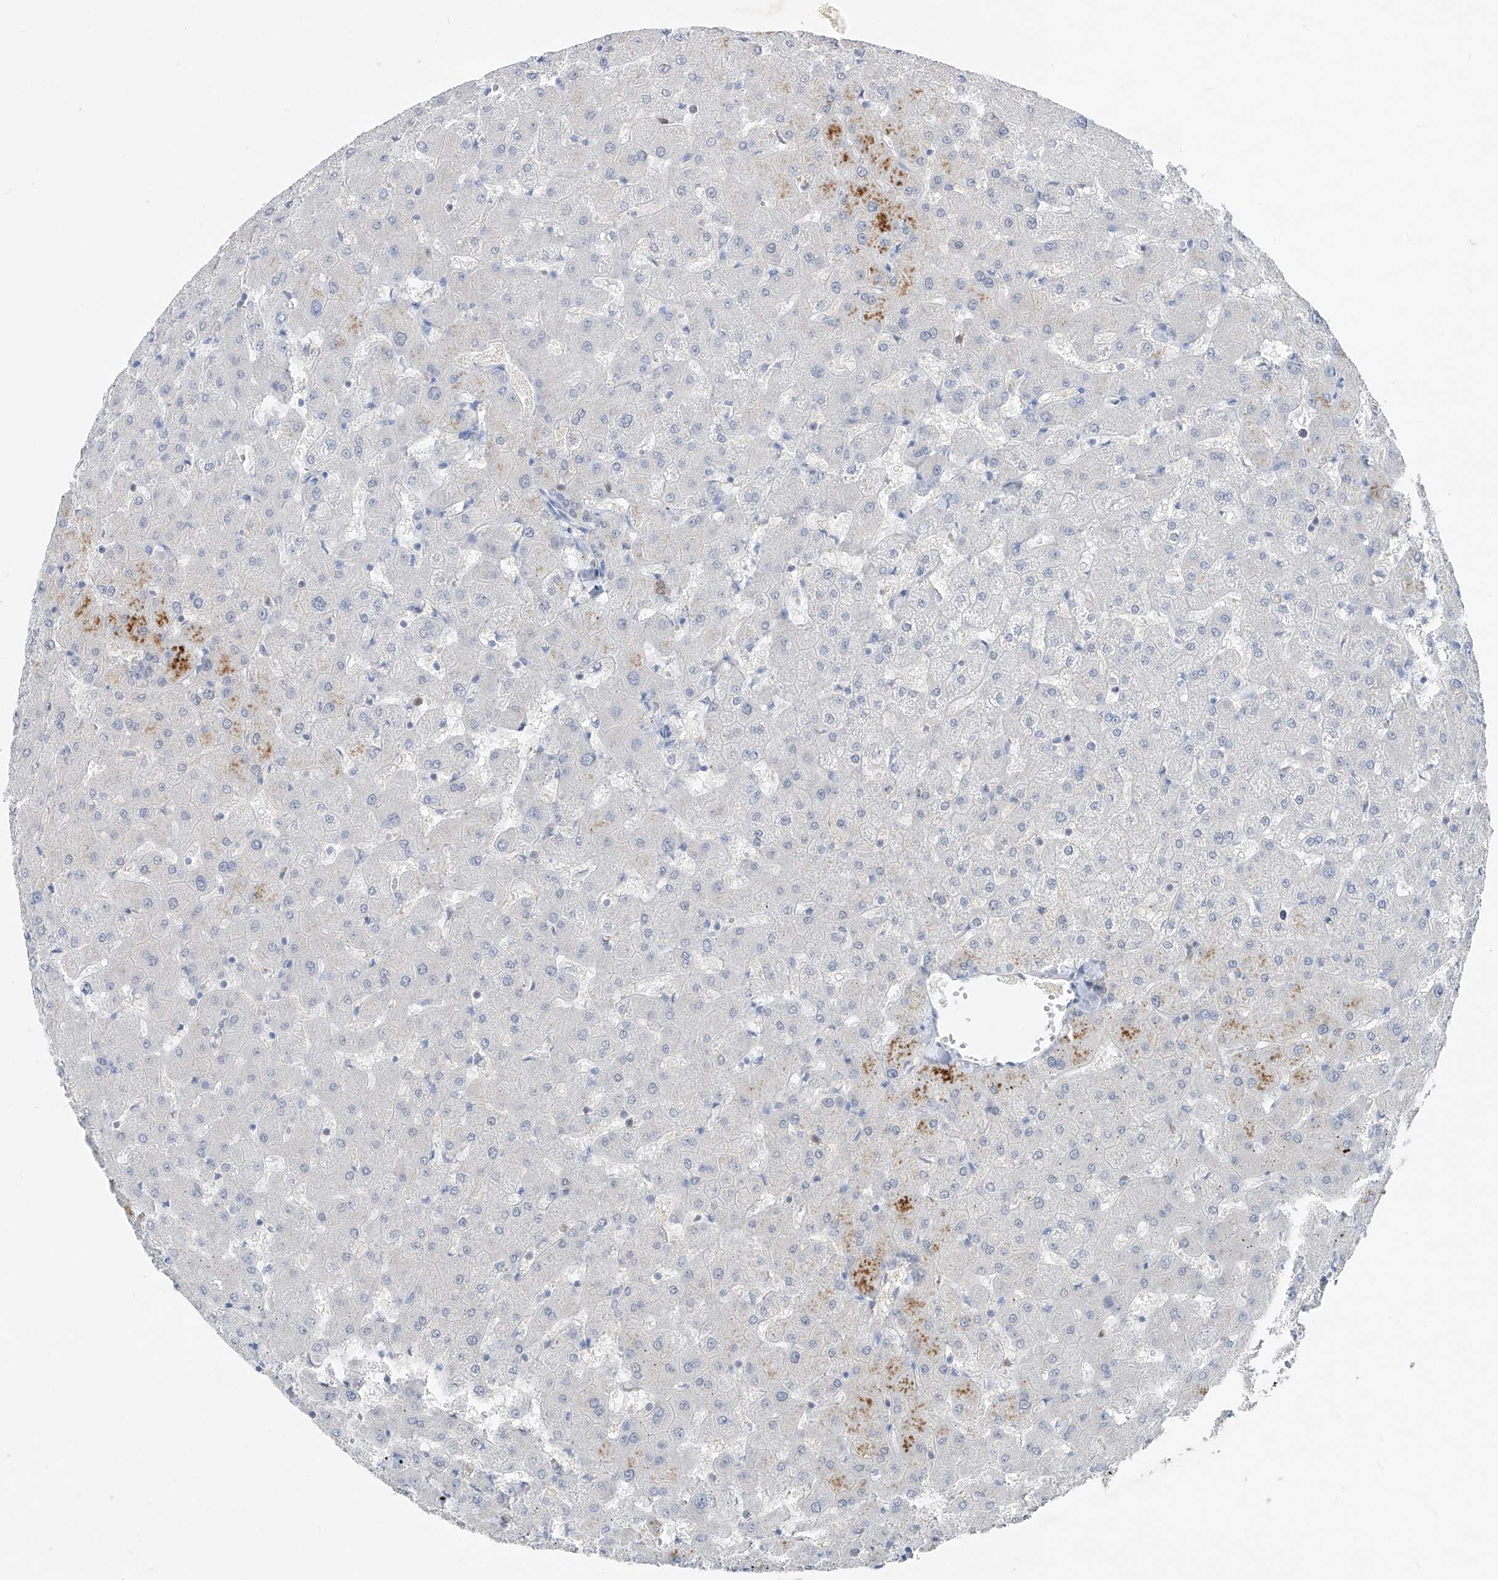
{"staining": {"intensity": "negative", "quantity": "none", "location": "none"}, "tissue": "liver", "cell_type": "Cholangiocytes", "image_type": "normal", "snomed": [{"axis": "morphology", "description": "Normal tissue, NOS"}, {"axis": "topography", "description": "Liver"}], "caption": "High power microscopy histopathology image of an immunohistochemistry micrograph of unremarkable liver, revealing no significant staining in cholangiocytes.", "gene": "UFL1", "patient": {"sex": "female", "age": 63}}